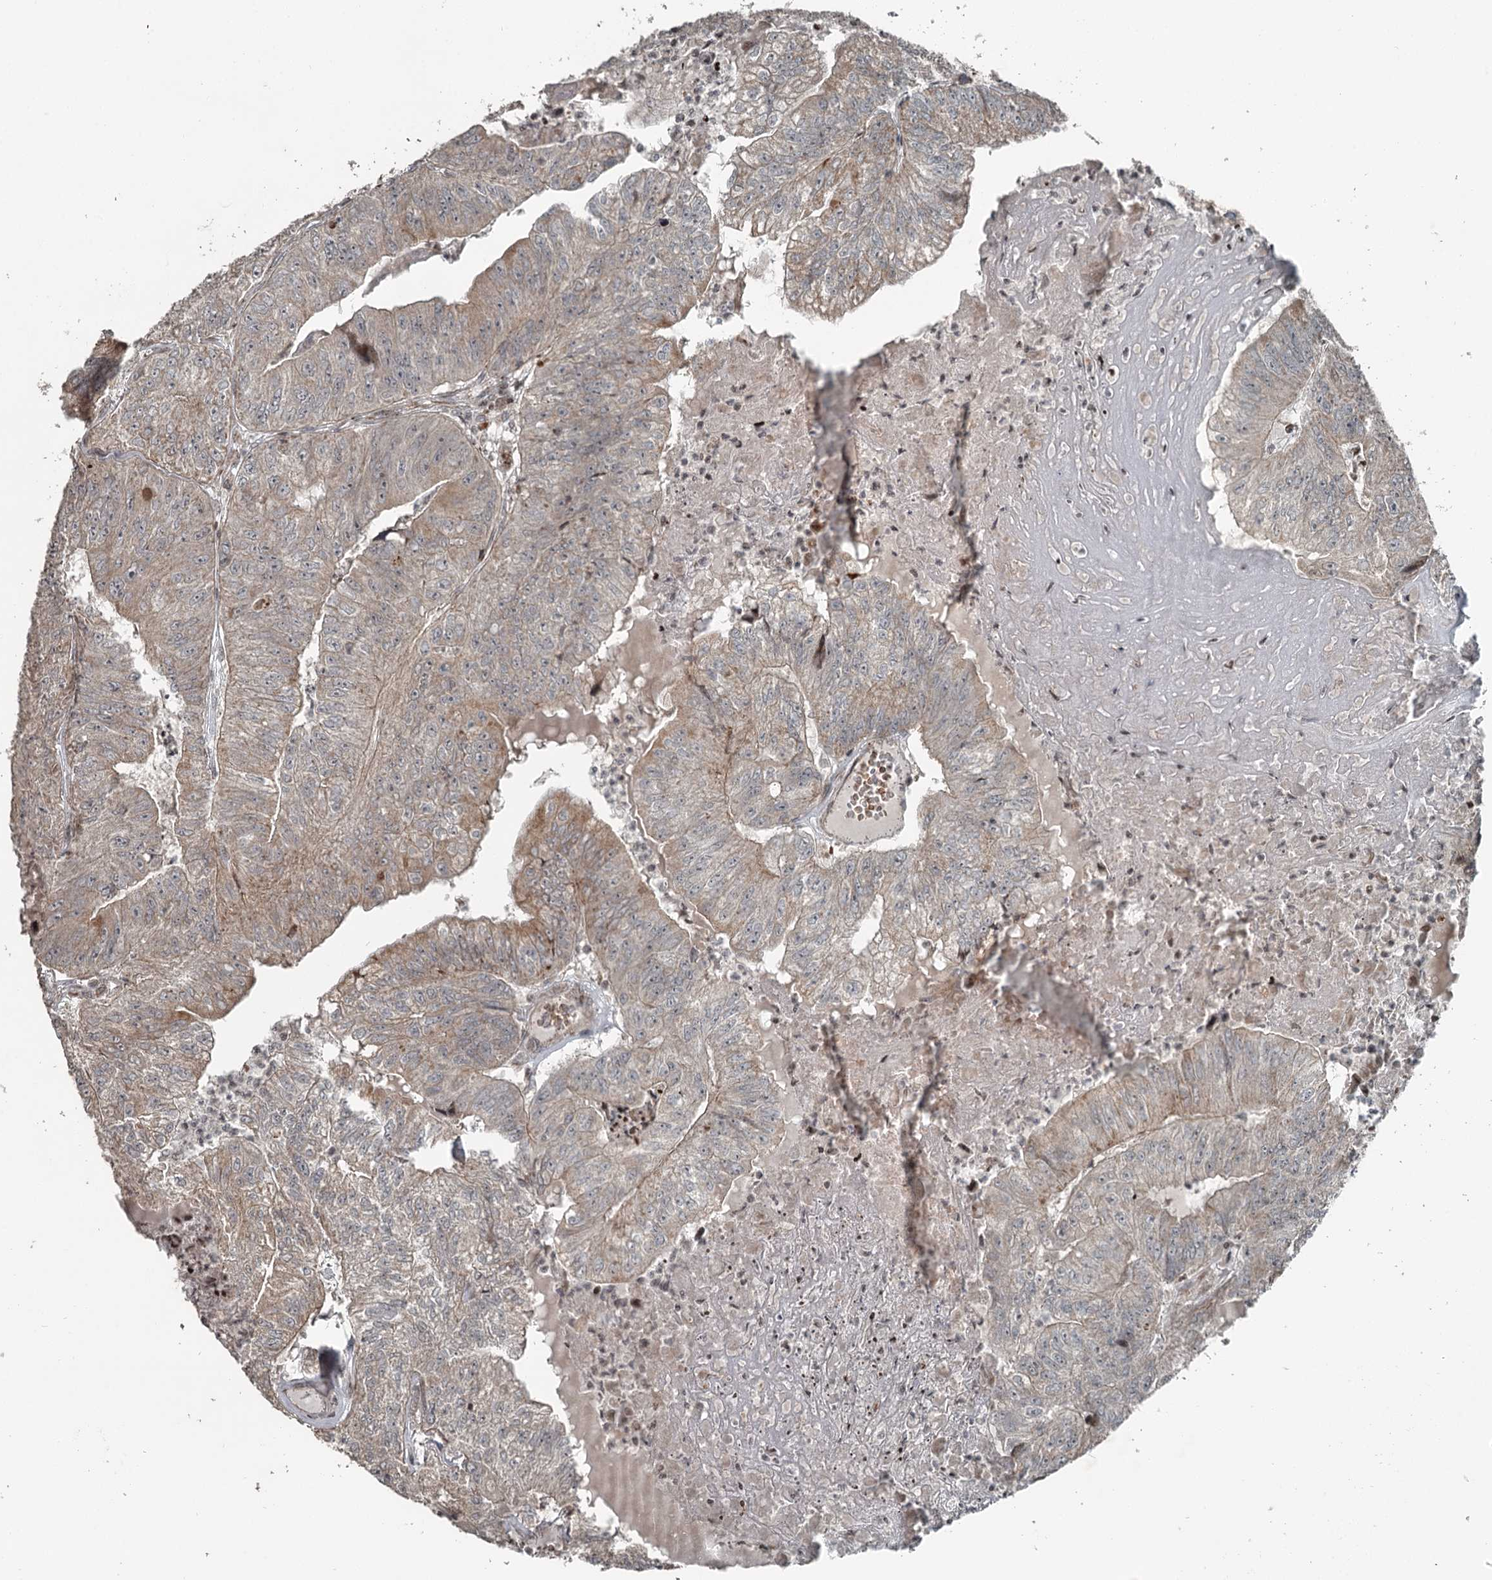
{"staining": {"intensity": "weak", "quantity": "<25%", "location": "cytoplasmic/membranous"}, "tissue": "colorectal cancer", "cell_type": "Tumor cells", "image_type": "cancer", "snomed": [{"axis": "morphology", "description": "Adenocarcinoma, NOS"}, {"axis": "topography", "description": "Colon"}], "caption": "High power microscopy image of an immunohistochemistry micrograph of colorectal adenocarcinoma, revealing no significant positivity in tumor cells. Nuclei are stained in blue.", "gene": "RASSF8", "patient": {"sex": "female", "age": 67}}